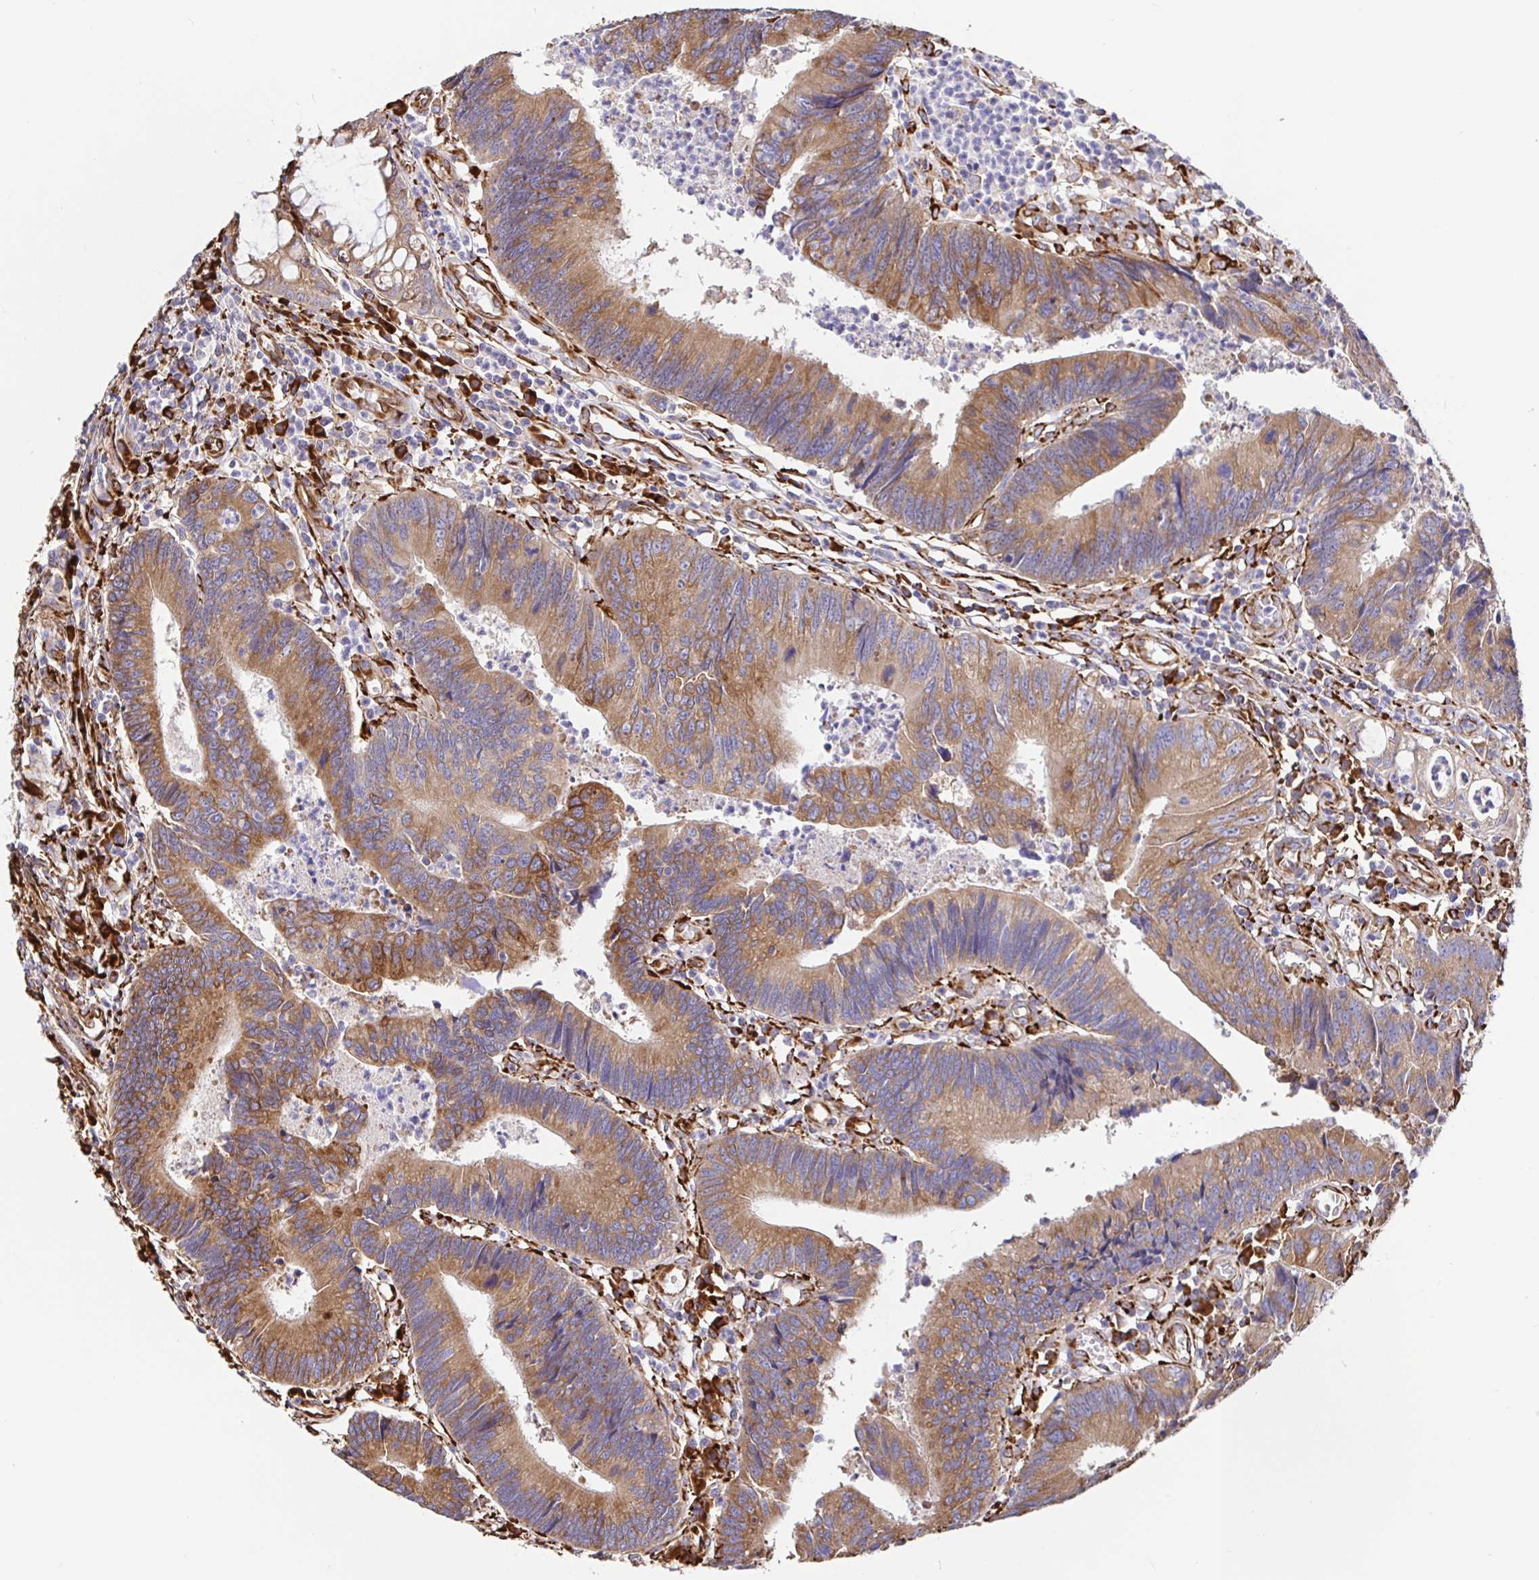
{"staining": {"intensity": "moderate", "quantity": ">75%", "location": "cytoplasmic/membranous"}, "tissue": "colorectal cancer", "cell_type": "Tumor cells", "image_type": "cancer", "snomed": [{"axis": "morphology", "description": "Adenocarcinoma, NOS"}, {"axis": "topography", "description": "Colon"}], "caption": "Immunohistochemical staining of human adenocarcinoma (colorectal) reveals moderate cytoplasmic/membranous protein staining in about >75% of tumor cells. (Brightfield microscopy of DAB IHC at high magnification).", "gene": "MAOA", "patient": {"sex": "female", "age": 67}}